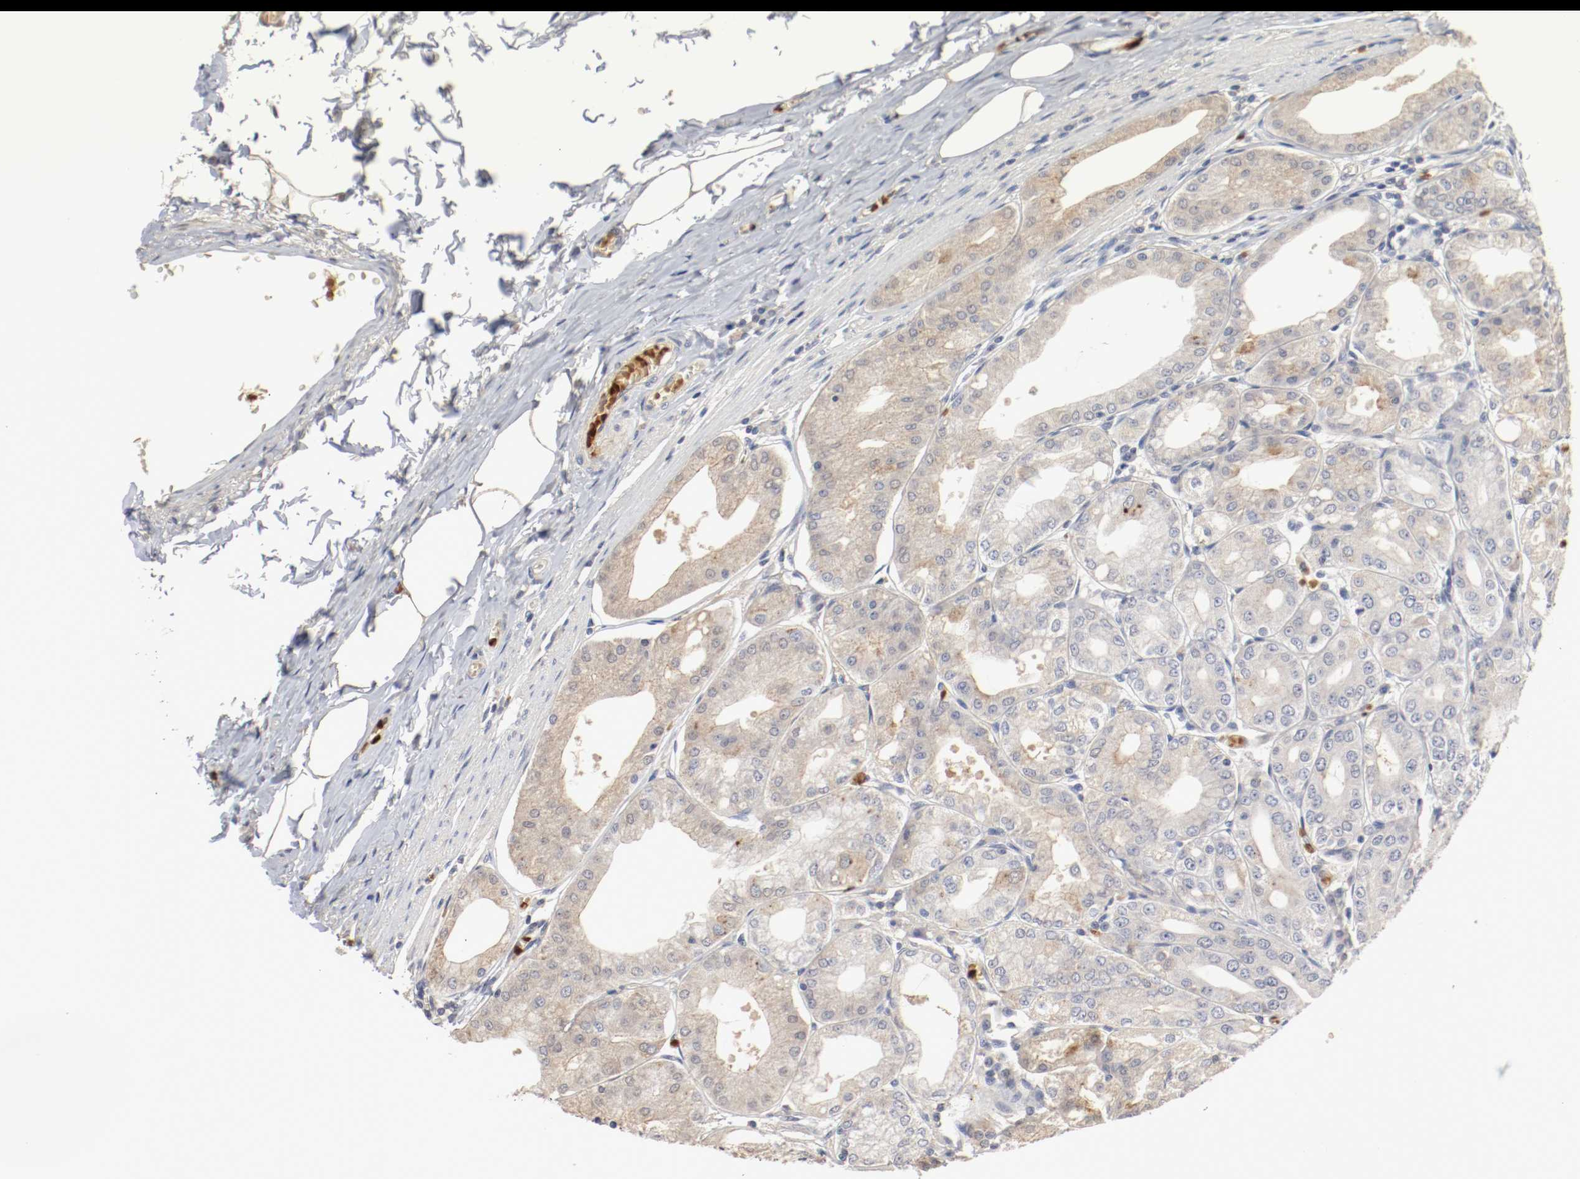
{"staining": {"intensity": "weak", "quantity": "25%-75%", "location": "cytoplasmic/membranous"}, "tissue": "stomach", "cell_type": "Glandular cells", "image_type": "normal", "snomed": [{"axis": "morphology", "description": "Normal tissue, NOS"}, {"axis": "topography", "description": "Stomach, lower"}], "caption": "Brown immunohistochemical staining in benign stomach demonstrates weak cytoplasmic/membranous positivity in about 25%-75% of glandular cells.", "gene": "REN", "patient": {"sex": "male", "age": 71}}